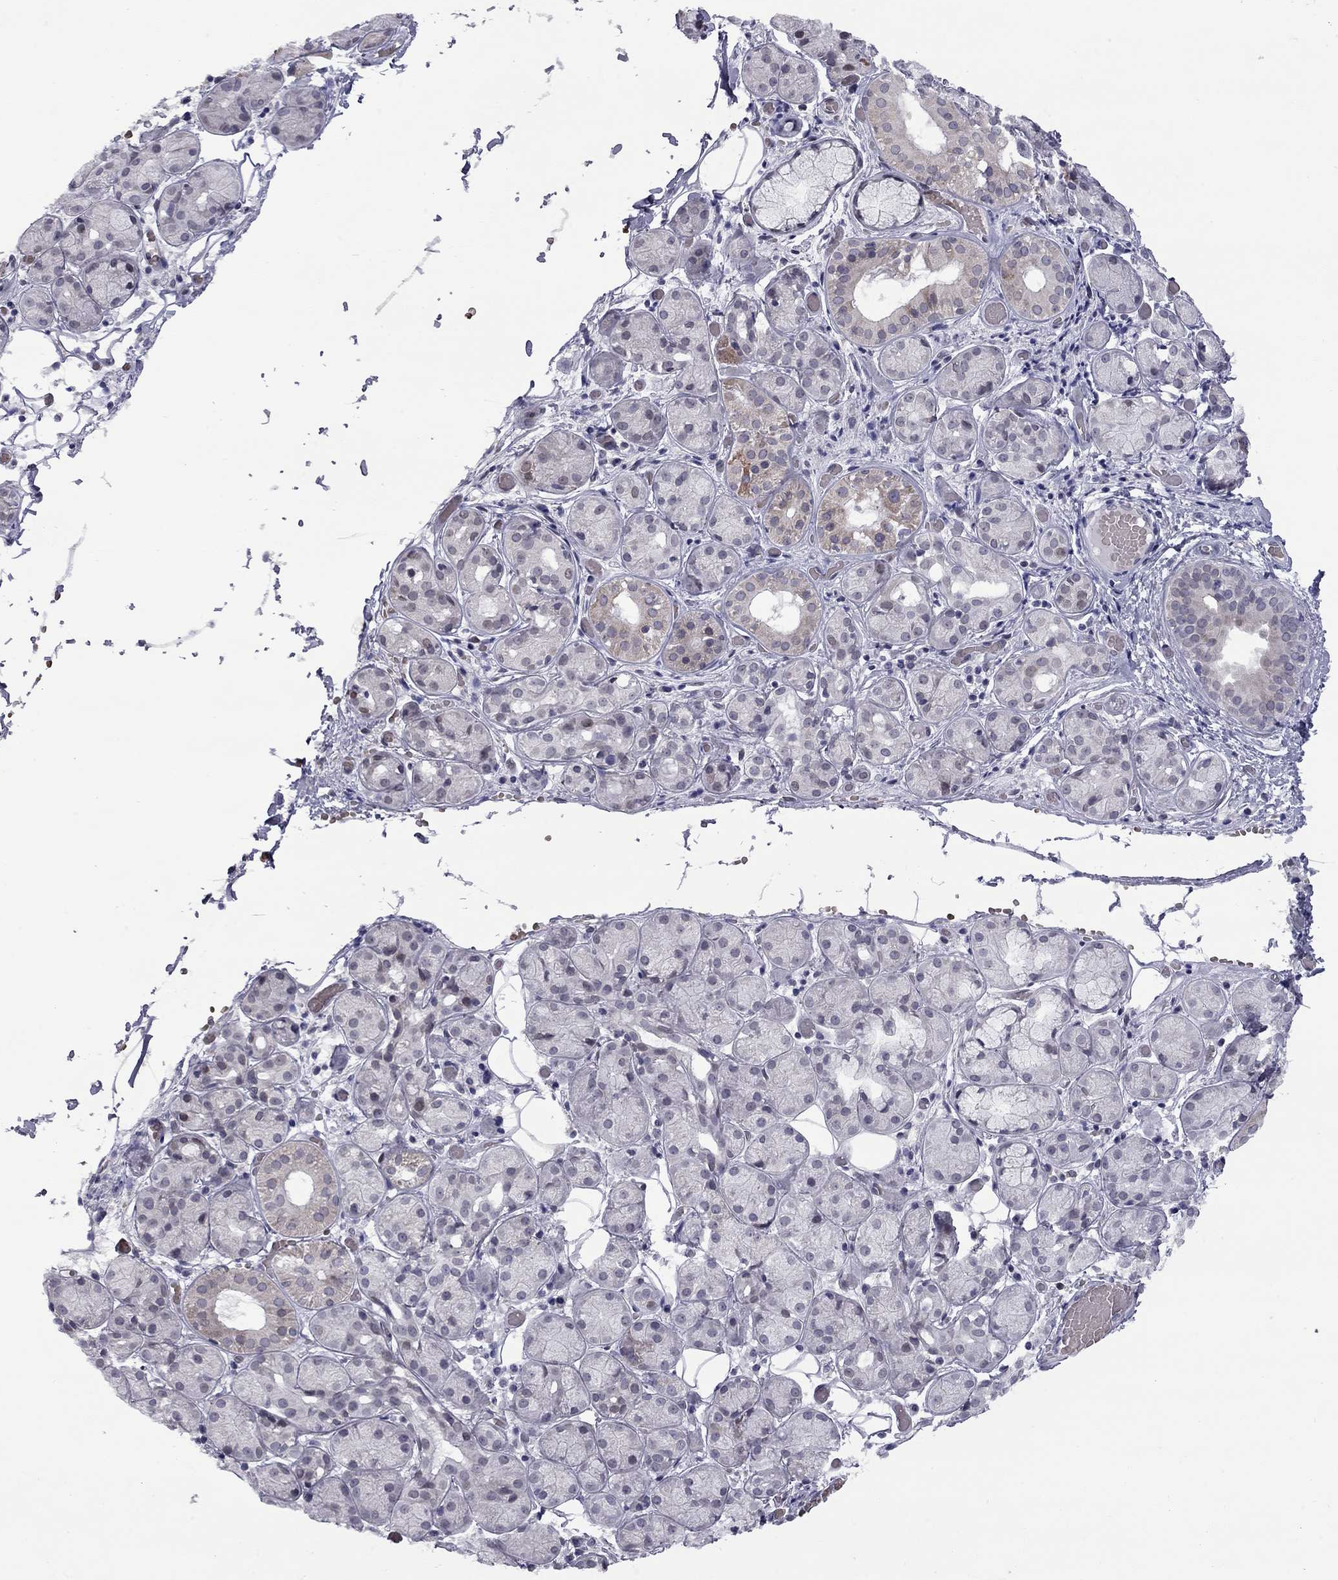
{"staining": {"intensity": "weak", "quantity": "<25%", "location": "cytoplasmic/membranous"}, "tissue": "salivary gland", "cell_type": "Glandular cells", "image_type": "normal", "snomed": [{"axis": "morphology", "description": "Normal tissue, NOS"}, {"axis": "topography", "description": "Salivary gland"}, {"axis": "topography", "description": "Peripheral nerve tissue"}], "caption": "Unremarkable salivary gland was stained to show a protein in brown. There is no significant positivity in glandular cells. (DAB immunohistochemistry with hematoxylin counter stain).", "gene": "CLTCL1", "patient": {"sex": "male", "age": 71}}